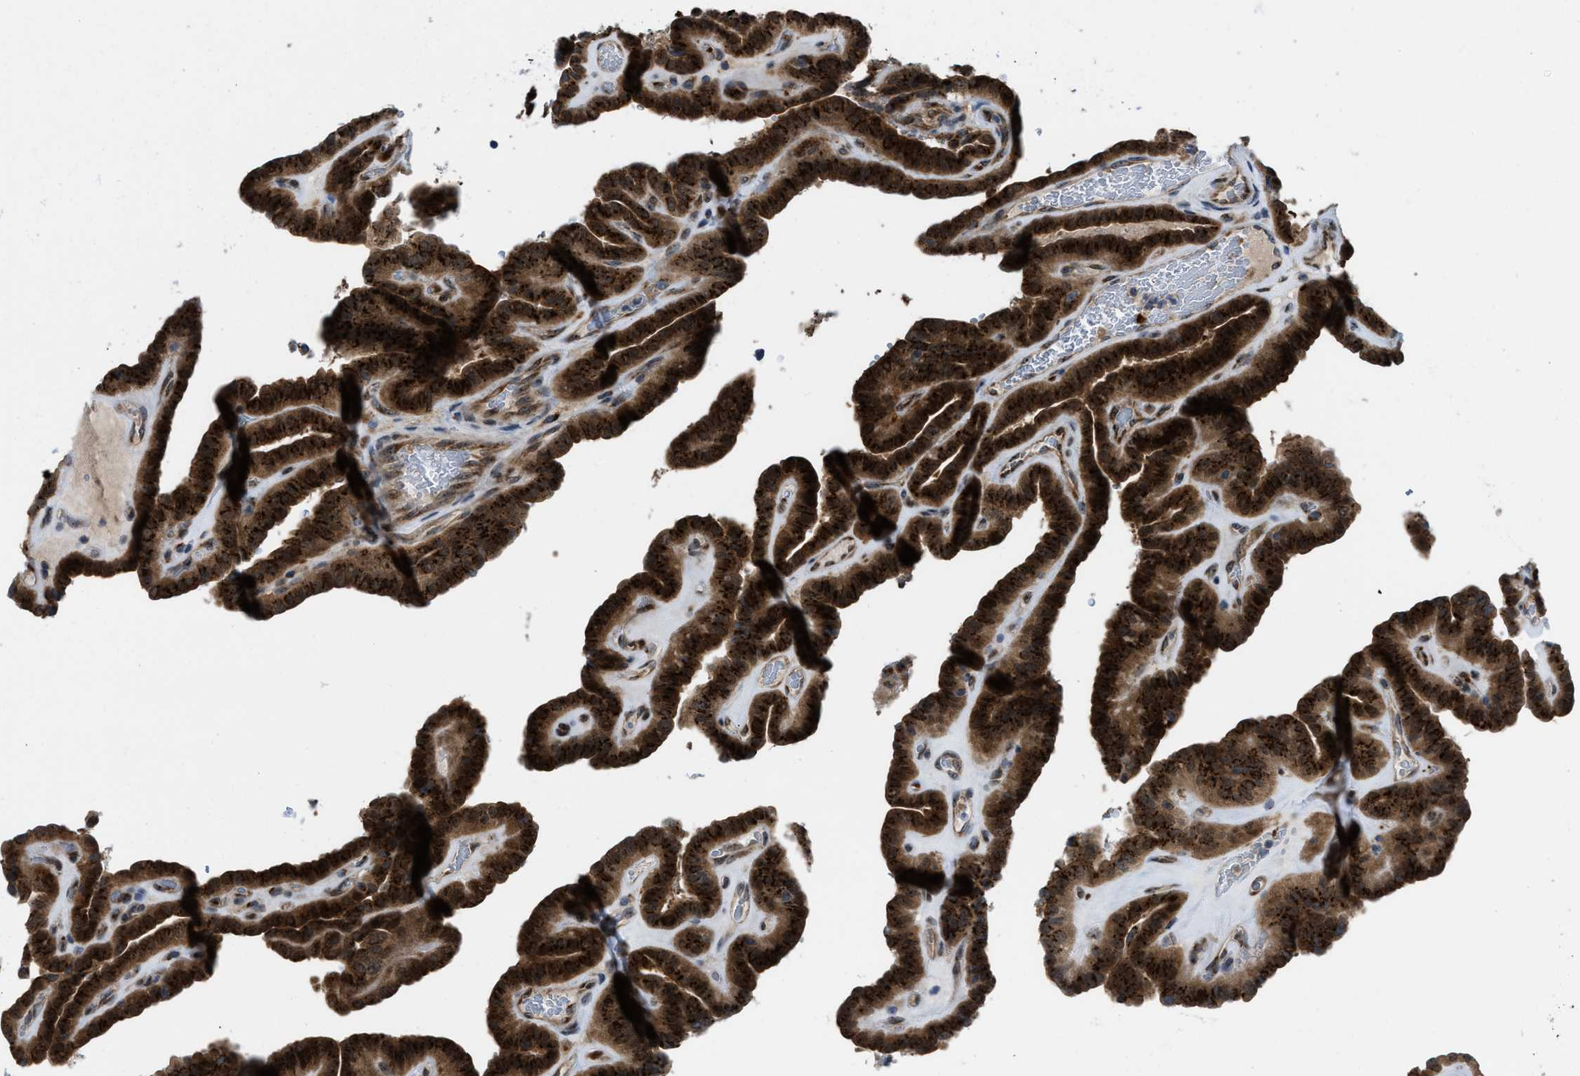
{"staining": {"intensity": "strong", "quantity": ">75%", "location": "cytoplasmic/membranous"}, "tissue": "thyroid cancer", "cell_type": "Tumor cells", "image_type": "cancer", "snomed": [{"axis": "morphology", "description": "Papillary adenocarcinoma, NOS"}, {"axis": "topography", "description": "Thyroid gland"}], "caption": "Tumor cells display high levels of strong cytoplasmic/membranous expression in about >75% of cells in human papillary adenocarcinoma (thyroid).", "gene": "SLC38A10", "patient": {"sex": "male", "age": 77}}